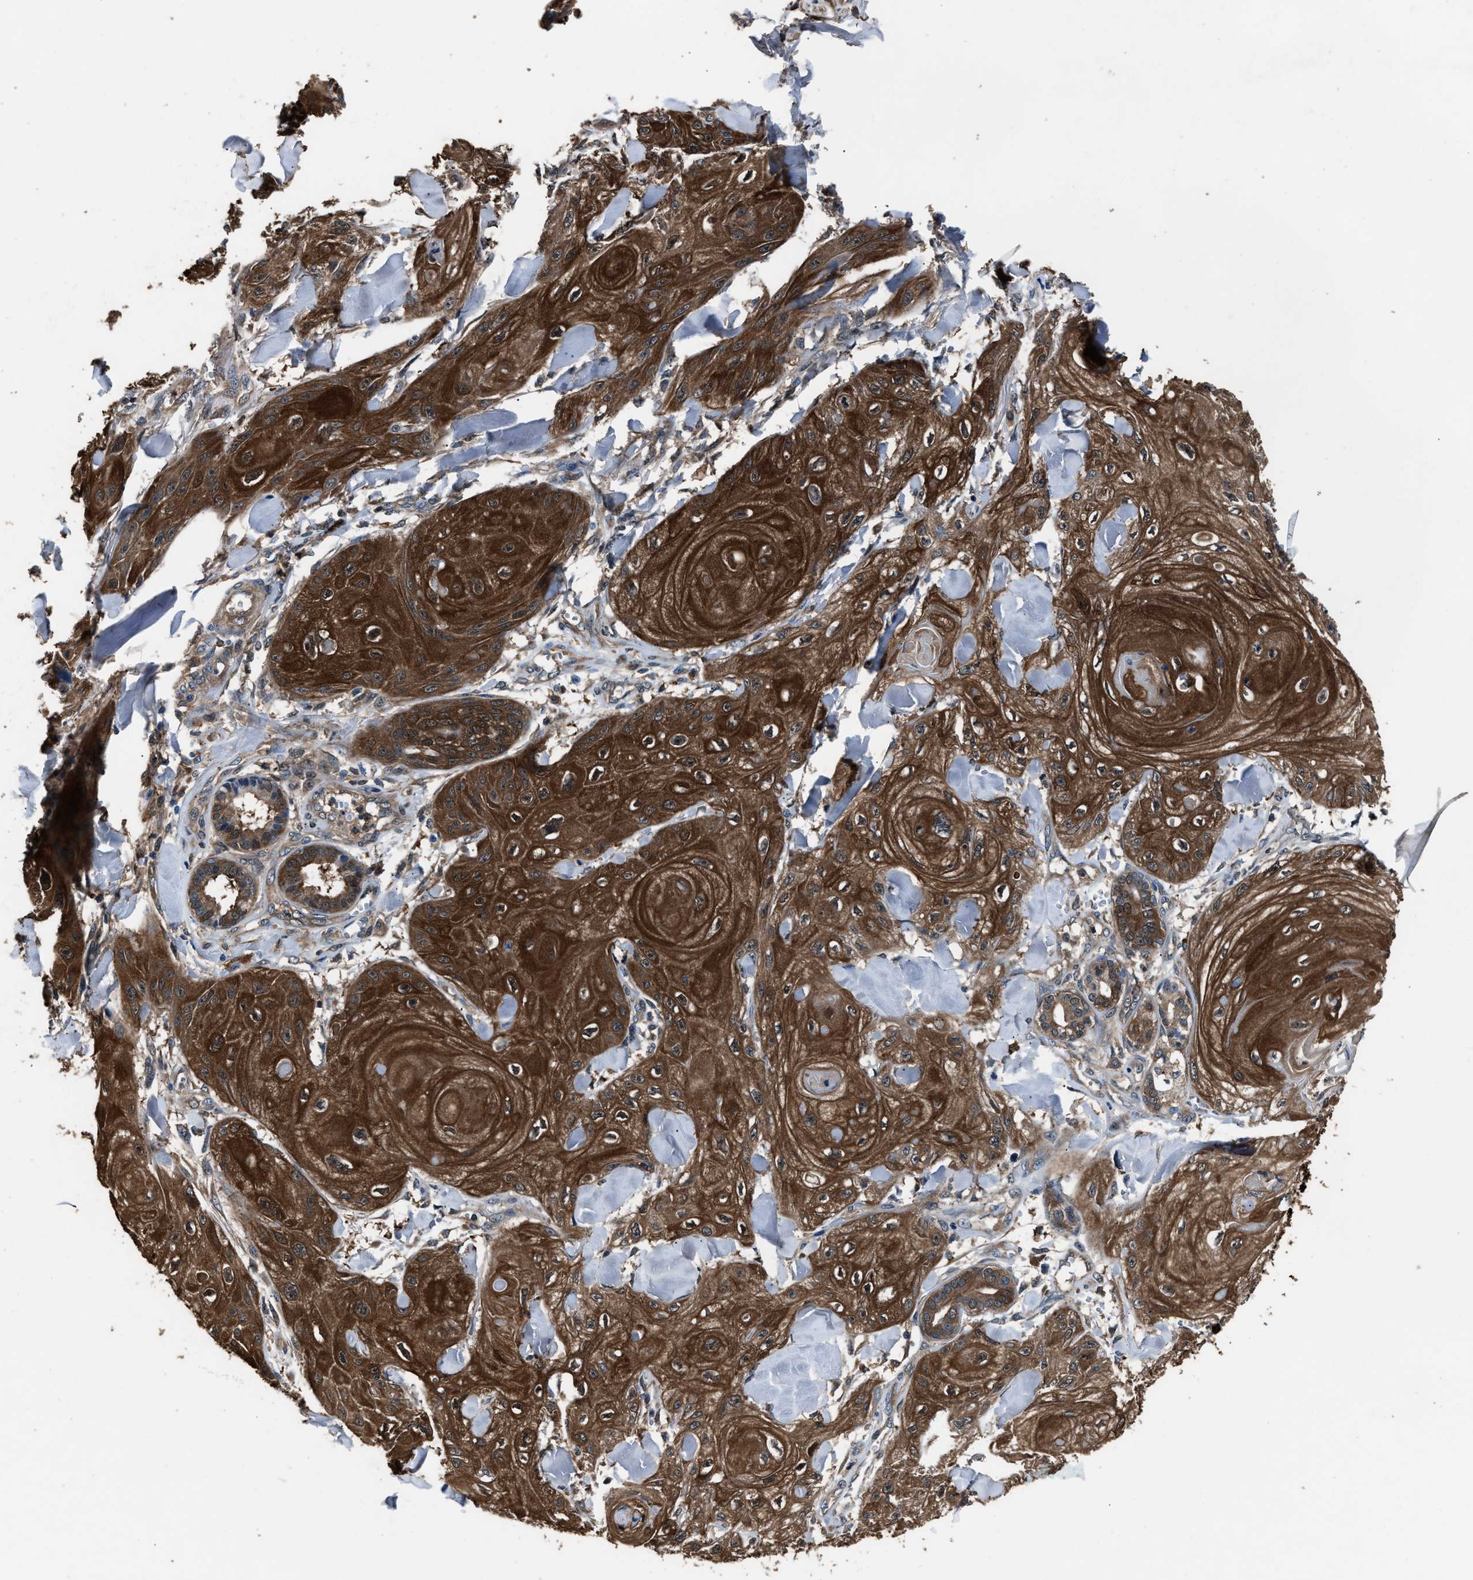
{"staining": {"intensity": "strong", "quantity": ">75%", "location": "cytoplasmic/membranous"}, "tissue": "skin cancer", "cell_type": "Tumor cells", "image_type": "cancer", "snomed": [{"axis": "morphology", "description": "Squamous cell carcinoma, NOS"}, {"axis": "topography", "description": "Skin"}], "caption": "This is a histology image of IHC staining of skin cancer (squamous cell carcinoma), which shows strong staining in the cytoplasmic/membranous of tumor cells.", "gene": "GSTP1", "patient": {"sex": "male", "age": 74}}